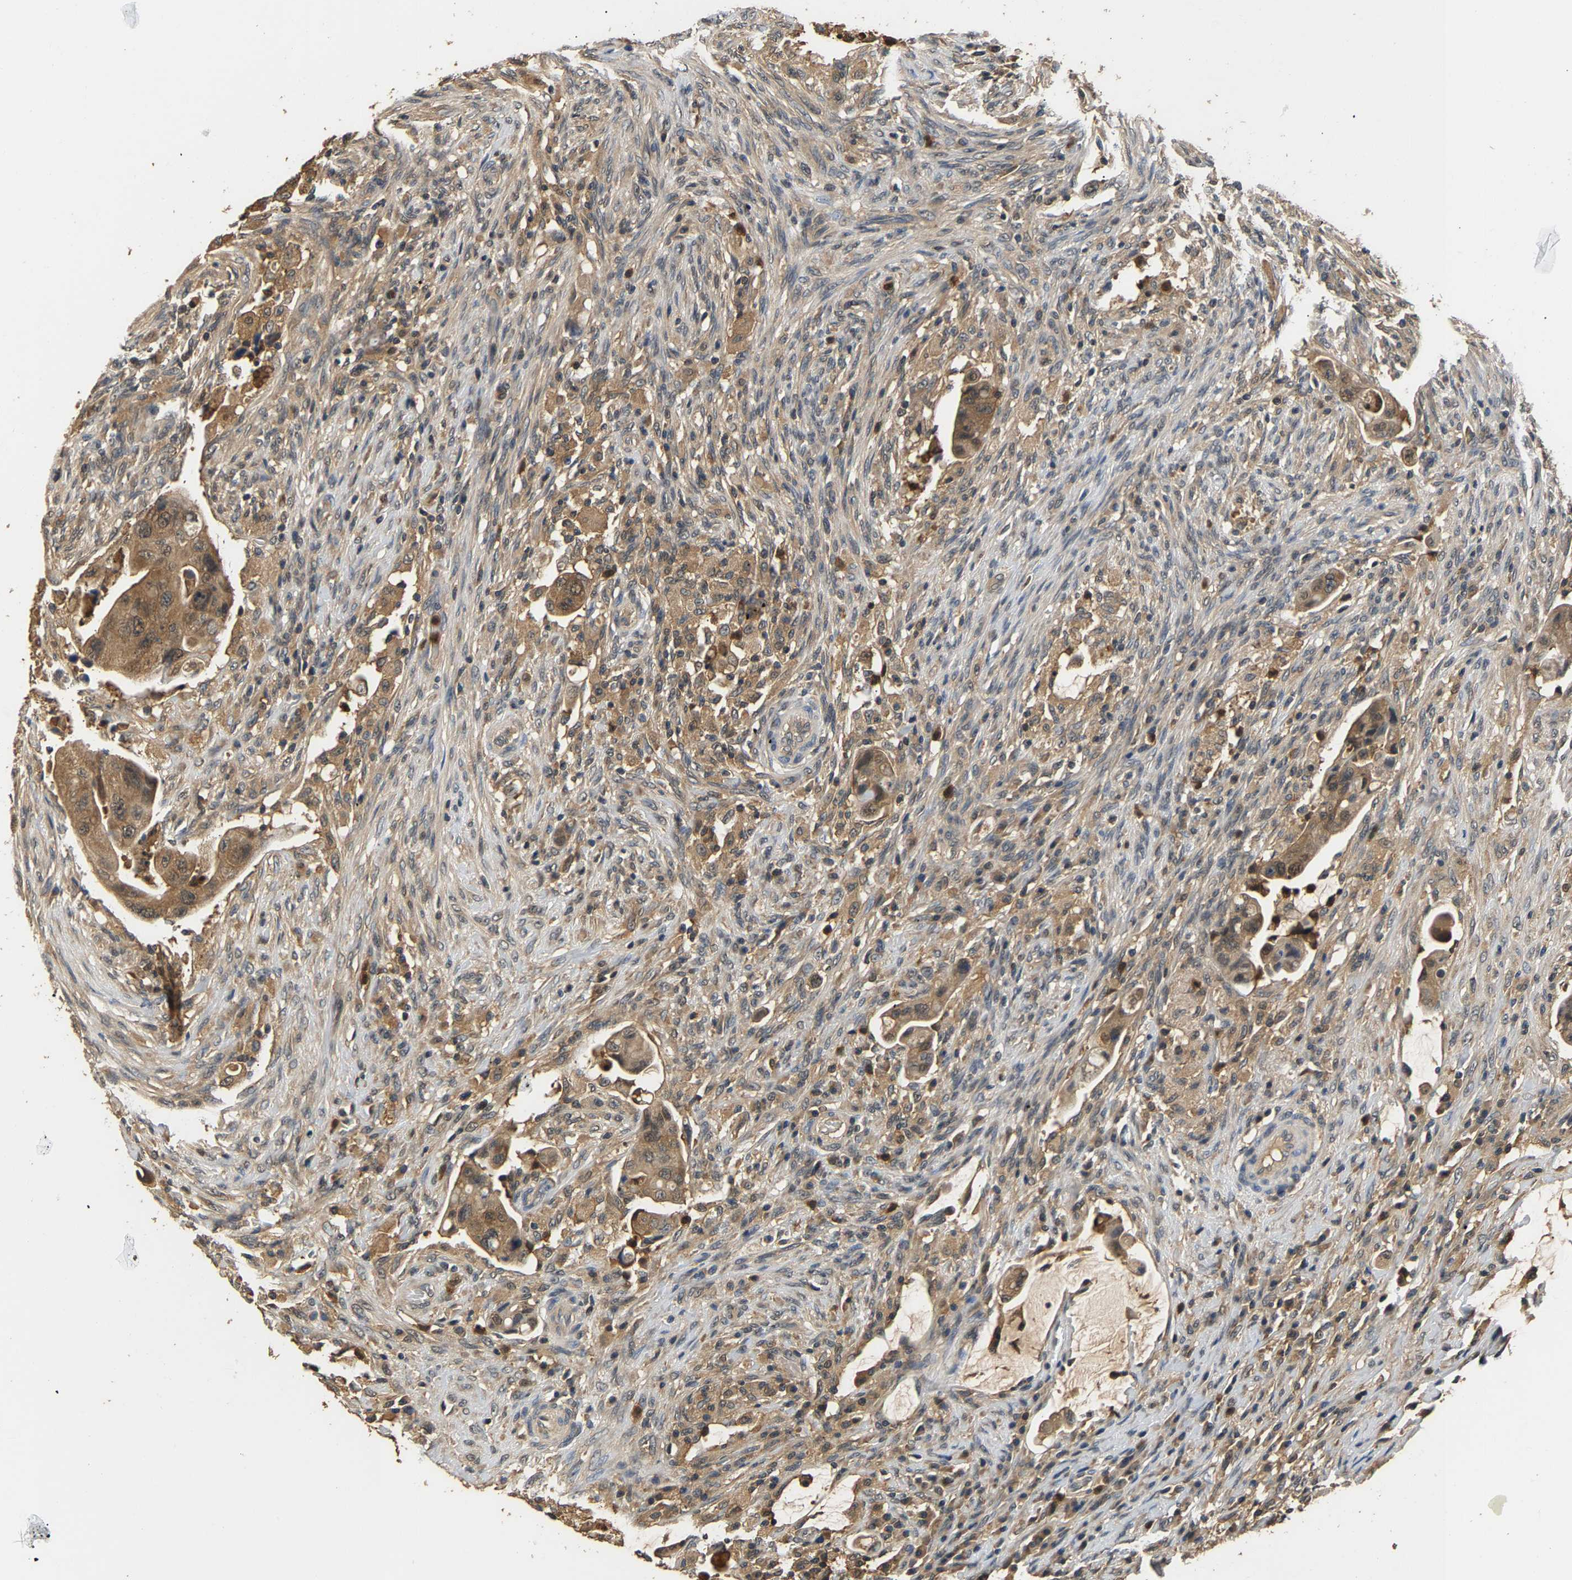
{"staining": {"intensity": "moderate", "quantity": ">75%", "location": "cytoplasmic/membranous"}, "tissue": "colorectal cancer", "cell_type": "Tumor cells", "image_type": "cancer", "snomed": [{"axis": "morphology", "description": "Adenocarcinoma, NOS"}, {"axis": "topography", "description": "Rectum"}], "caption": "IHC photomicrograph of neoplastic tissue: colorectal cancer stained using immunohistochemistry exhibits medium levels of moderate protein expression localized specifically in the cytoplasmic/membranous of tumor cells, appearing as a cytoplasmic/membranous brown color.", "gene": "GPI", "patient": {"sex": "female", "age": 71}}